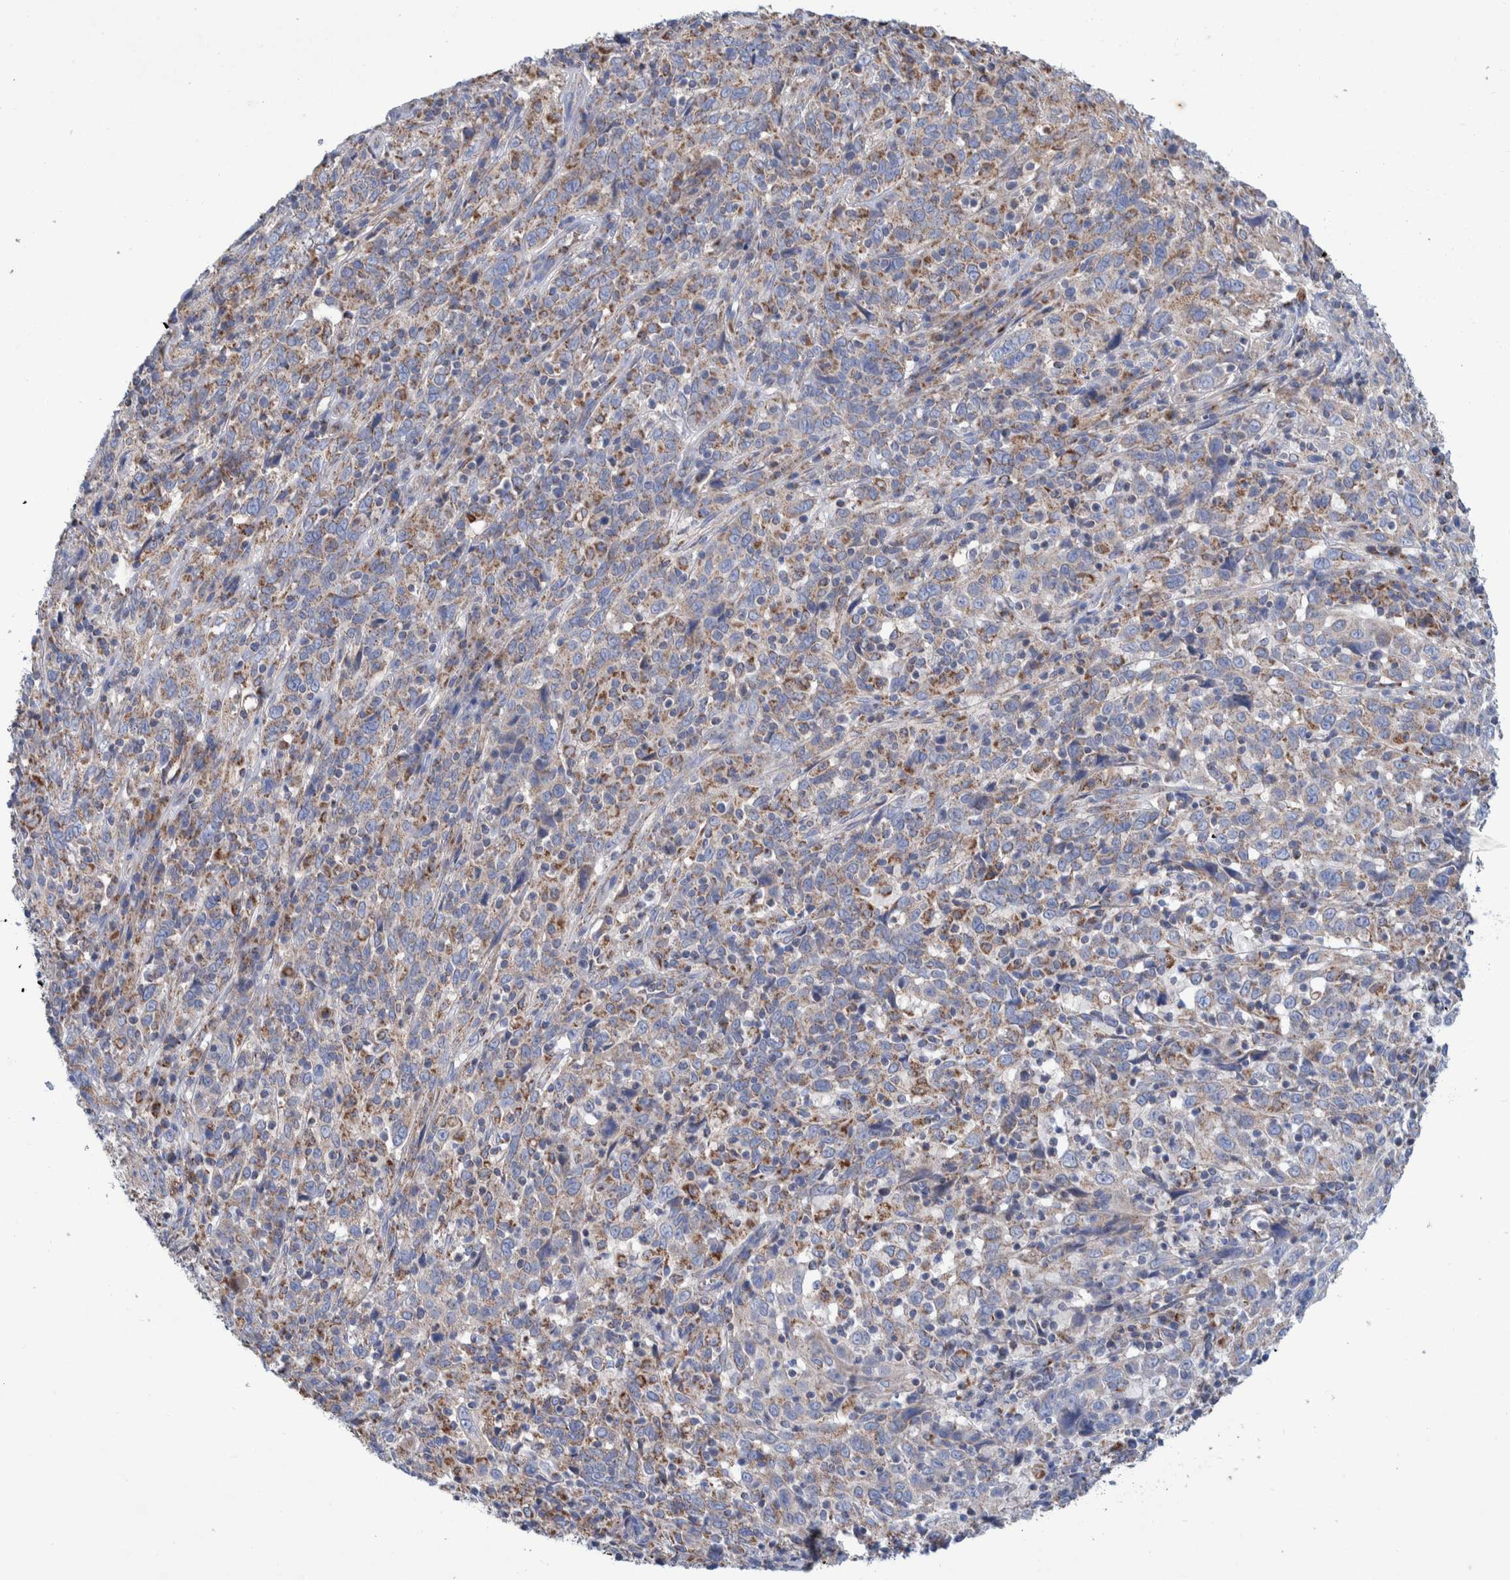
{"staining": {"intensity": "moderate", "quantity": ">75%", "location": "cytoplasmic/membranous"}, "tissue": "cervical cancer", "cell_type": "Tumor cells", "image_type": "cancer", "snomed": [{"axis": "morphology", "description": "Squamous cell carcinoma, NOS"}, {"axis": "topography", "description": "Cervix"}], "caption": "Immunohistochemical staining of cervical cancer exhibits moderate cytoplasmic/membranous protein staining in about >75% of tumor cells. Nuclei are stained in blue.", "gene": "DECR1", "patient": {"sex": "female", "age": 46}}